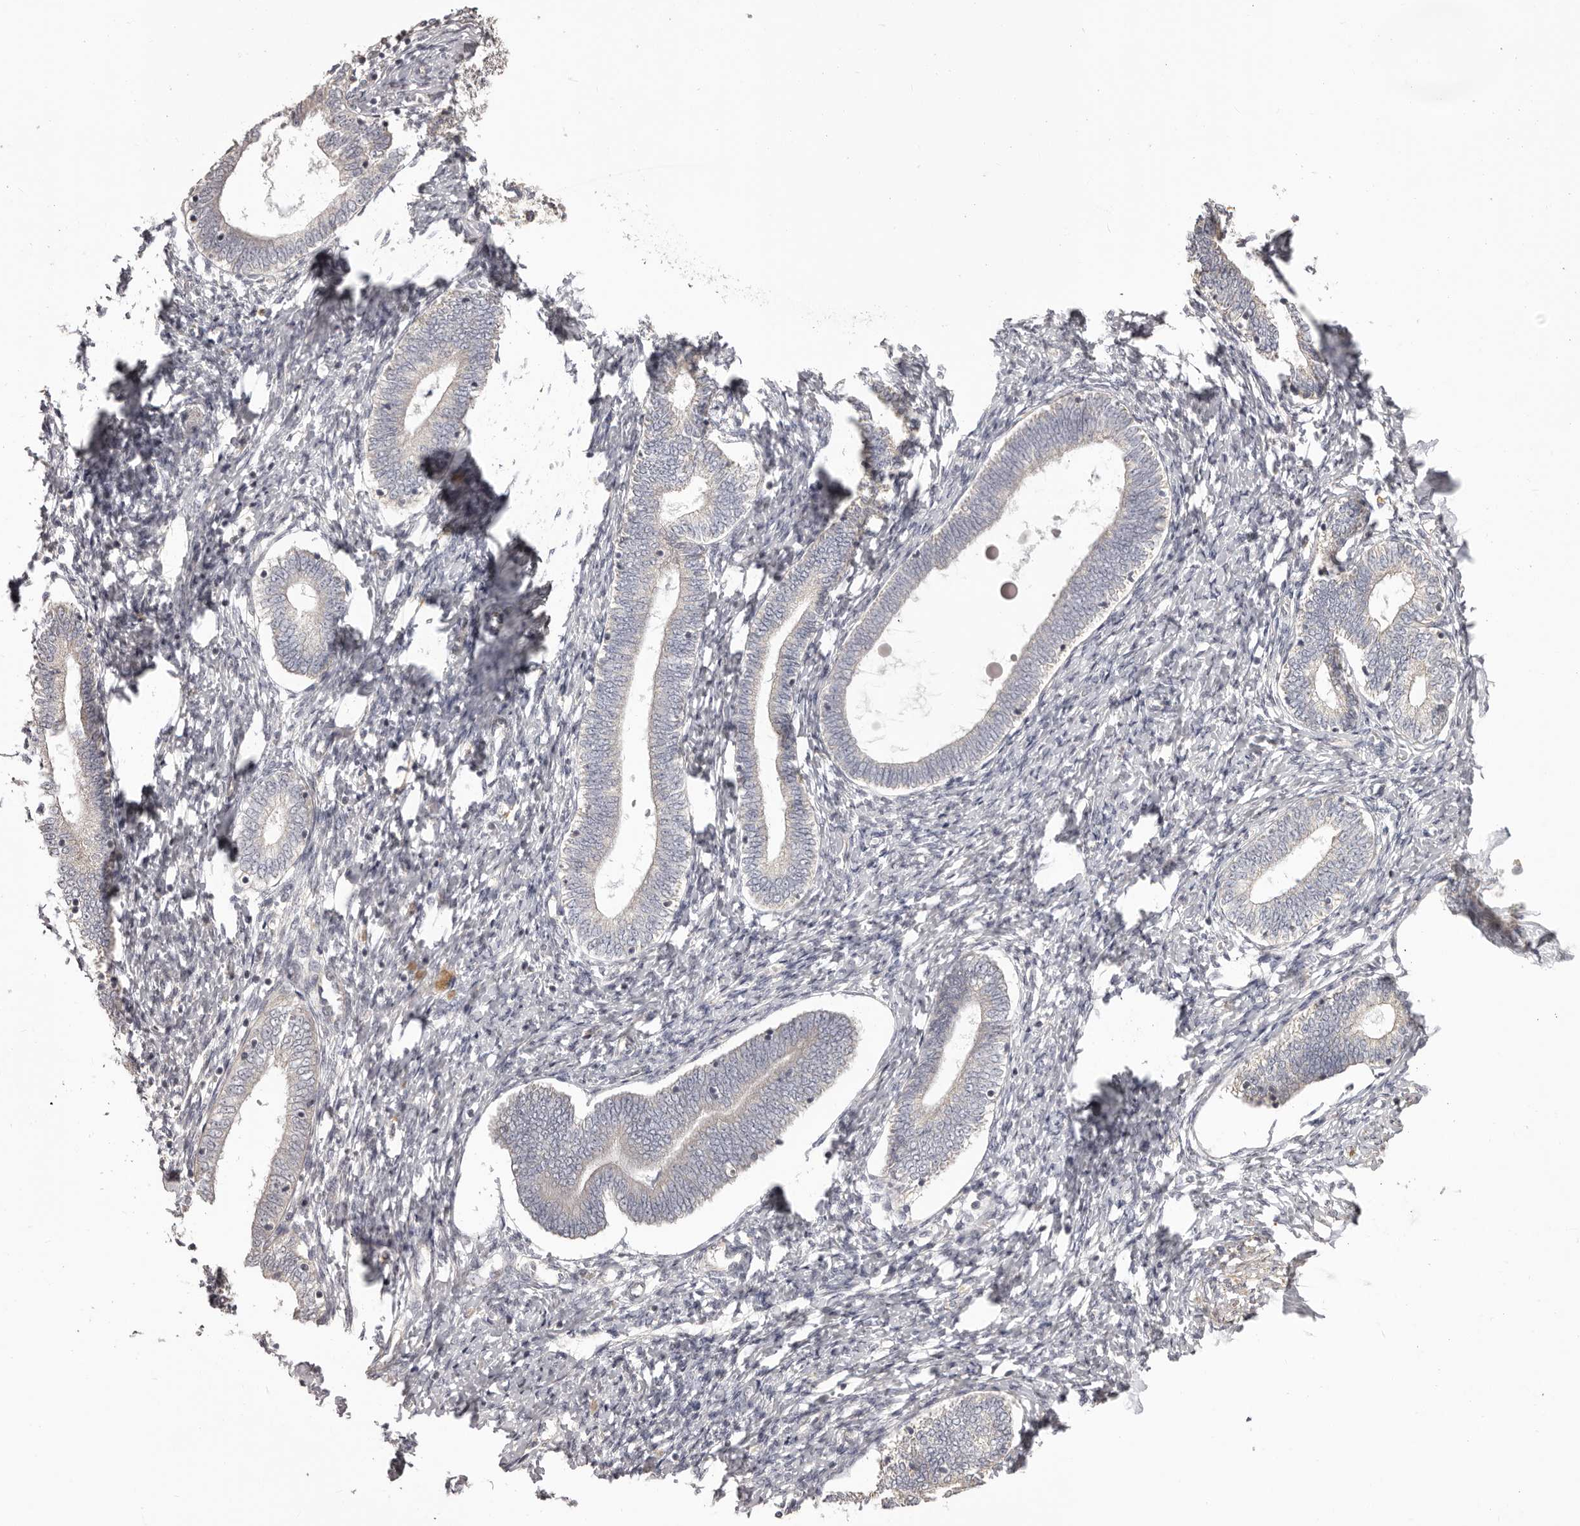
{"staining": {"intensity": "negative", "quantity": "none", "location": "none"}, "tissue": "endometrium", "cell_type": "Cells in endometrial stroma", "image_type": "normal", "snomed": [{"axis": "morphology", "description": "Normal tissue, NOS"}, {"axis": "topography", "description": "Endometrium"}], "caption": "Micrograph shows no significant protein staining in cells in endometrial stroma of benign endometrium.", "gene": "HRH1", "patient": {"sex": "female", "age": 72}}